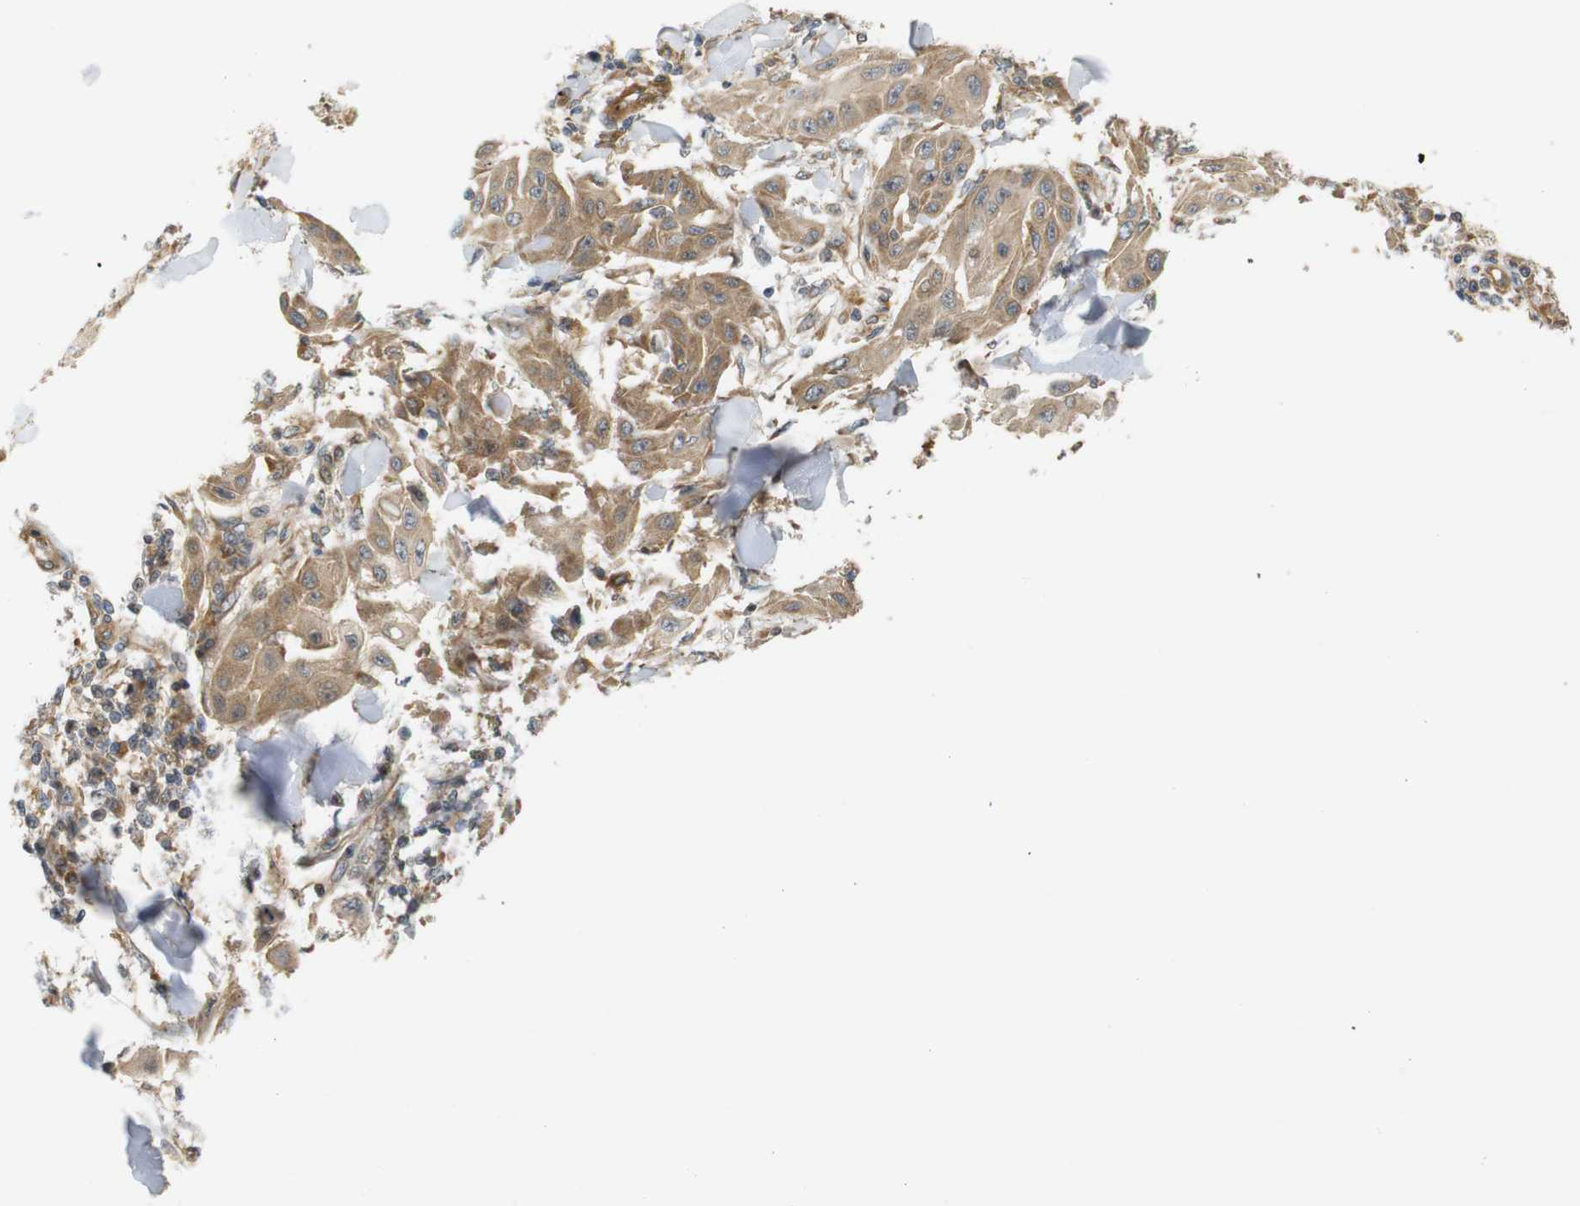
{"staining": {"intensity": "moderate", "quantity": ">75%", "location": "cytoplasmic/membranous"}, "tissue": "skin cancer", "cell_type": "Tumor cells", "image_type": "cancer", "snomed": [{"axis": "morphology", "description": "Squamous cell carcinoma, NOS"}, {"axis": "topography", "description": "Skin"}], "caption": "Tumor cells show moderate cytoplasmic/membranous expression in about >75% of cells in skin cancer (squamous cell carcinoma).", "gene": "RPTOR", "patient": {"sex": "male", "age": 24}}